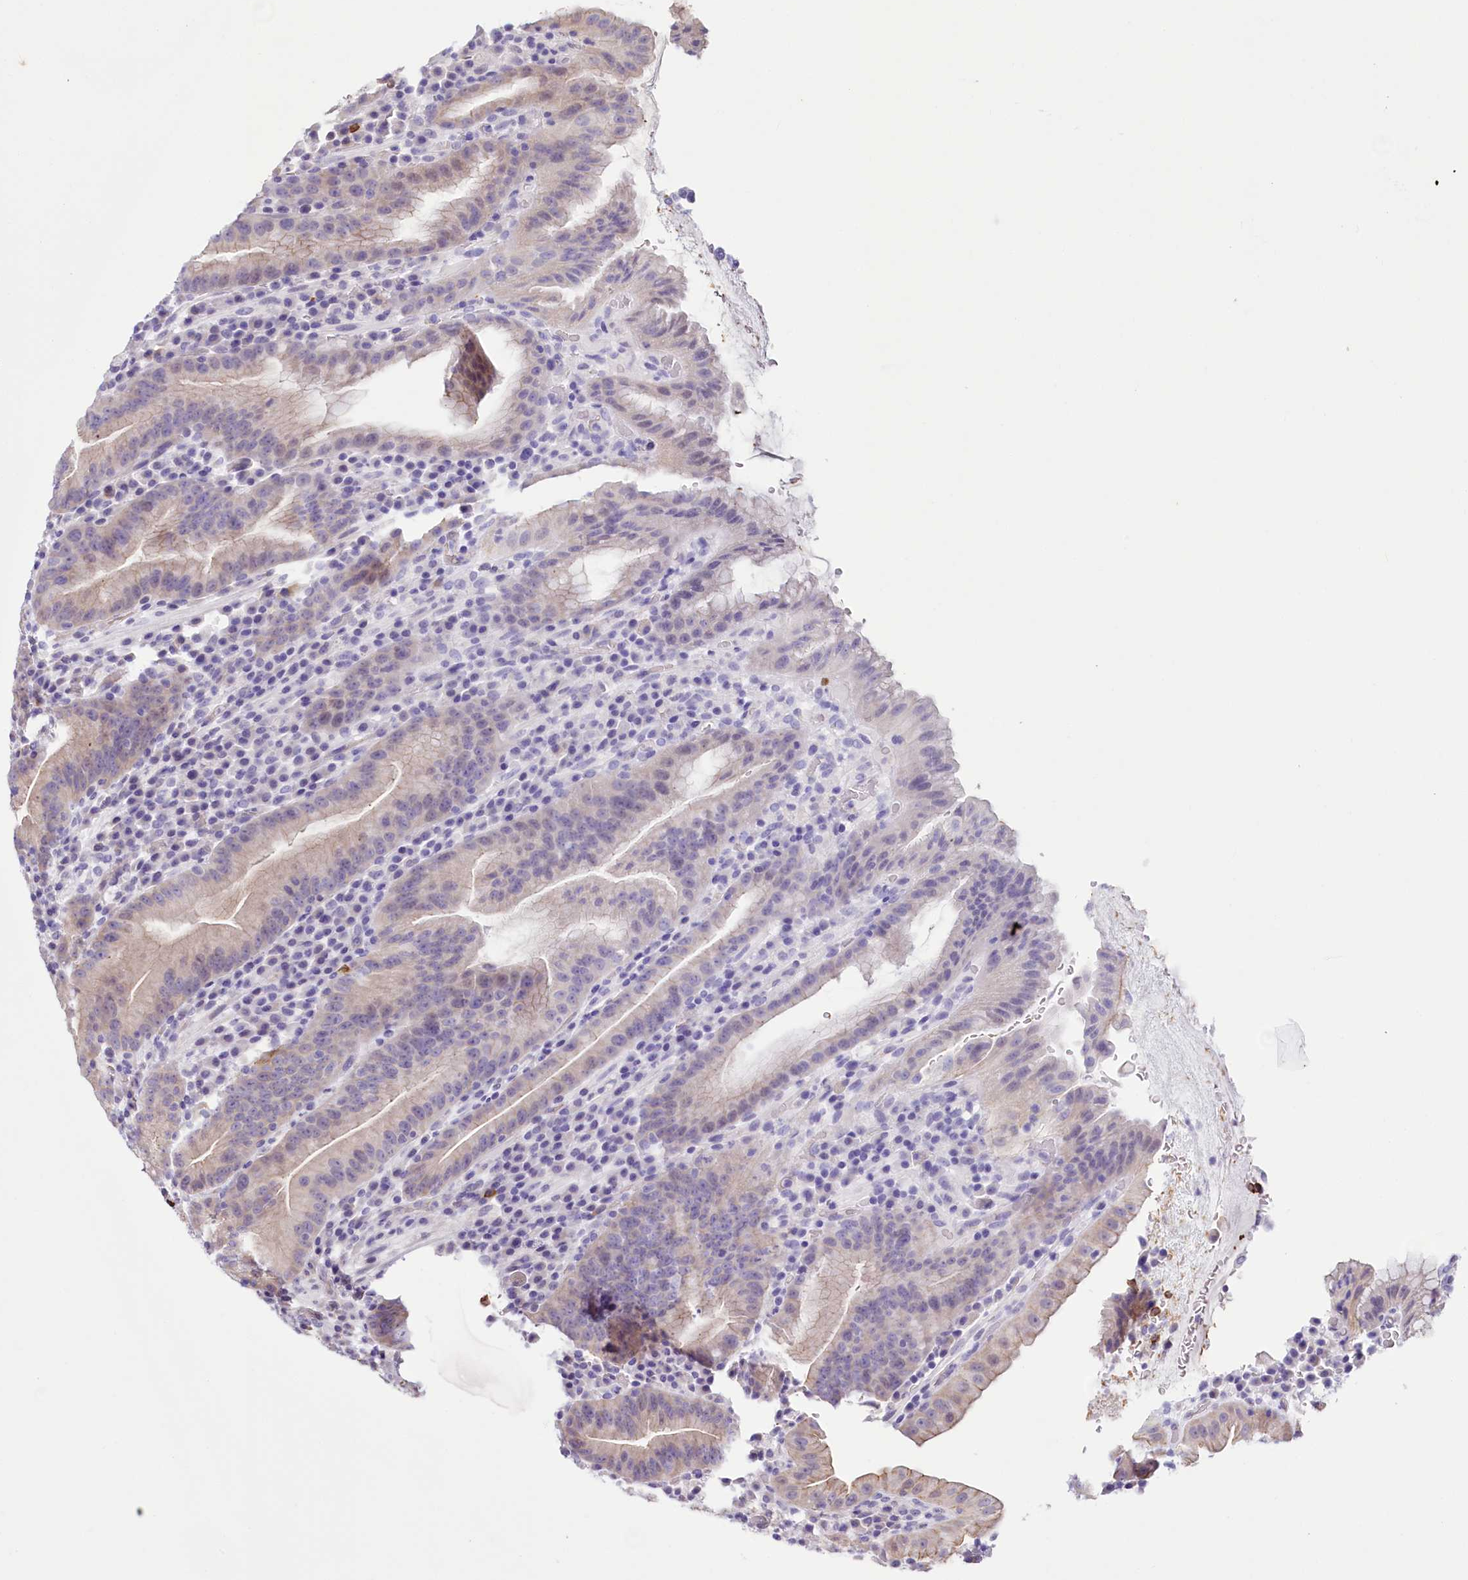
{"staining": {"intensity": "negative", "quantity": "none", "location": "none"}, "tissue": "stomach", "cell_type": "Glandular cells", "image_type": "normal", "snomed": [{"axis": "morphology", "description": "Normal tissue, NOS"}, {"axis": "morphology", "description": "Inflammation, NOS"}, {"axis": "topography", "description": "Stomach"}], "caption": "The image displays no staining of glandular cells in unremarkable stomach.", "gene": "BANK1", "patient": {"sex": "male", "age": 79}}